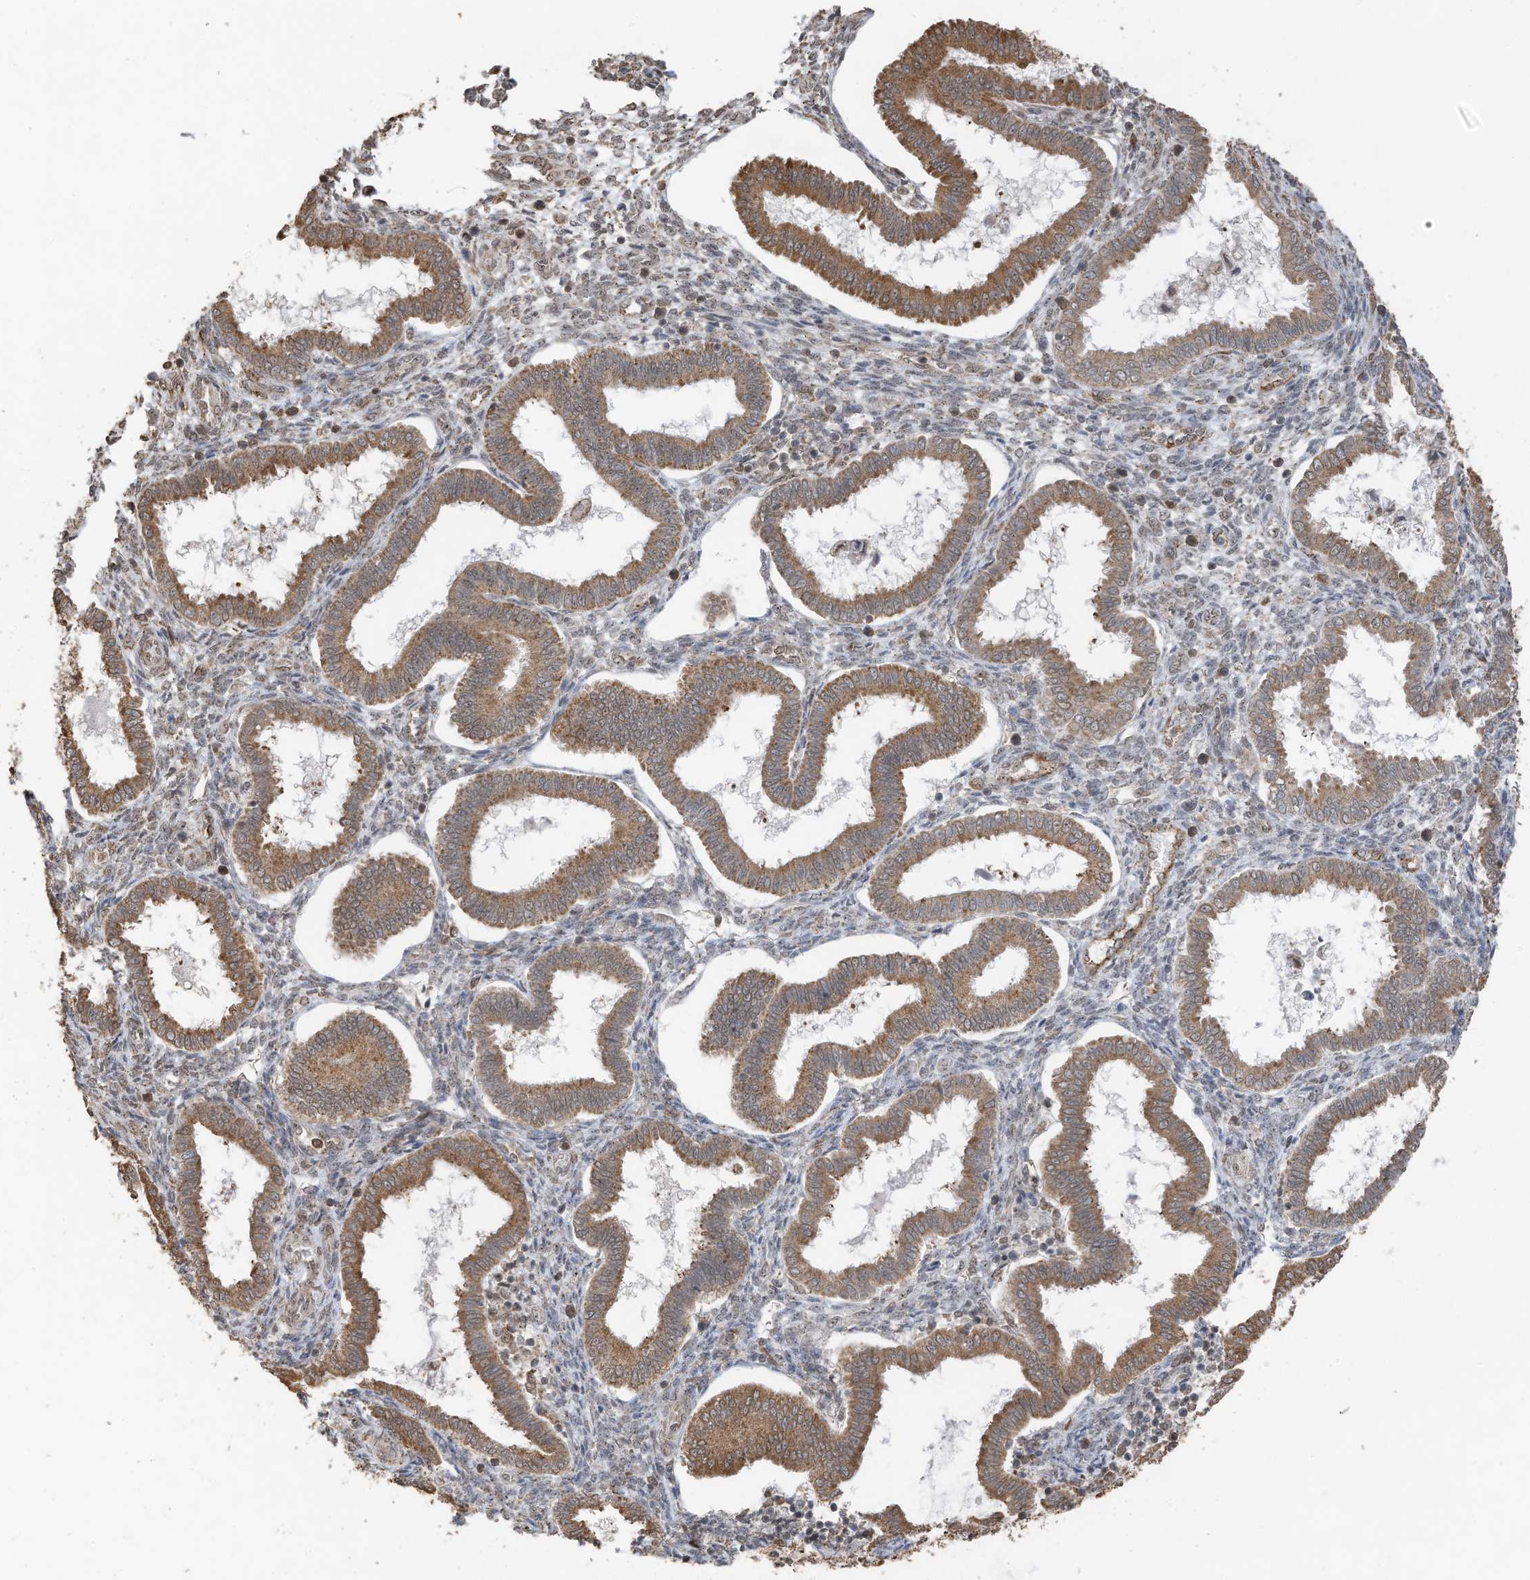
{"staining": {"intensity": "negative", "quantity": "none", "location": "none"}, "tissue": "endometrium", "cell_type": "Cells in endometrial stroma", "image_type": "normal", "snomed": [{"axis": "morphology", "description": "Normal tissue, NOS"}, {"axis": "topography", "description": "Endometrium"}], "caption": "Immunohistochemical staining of benign endometrium displays no significant staining in cells in endometrial stroma.", "gene": "ERLEC1", "patient": {"sex": "female", "age": 24}}